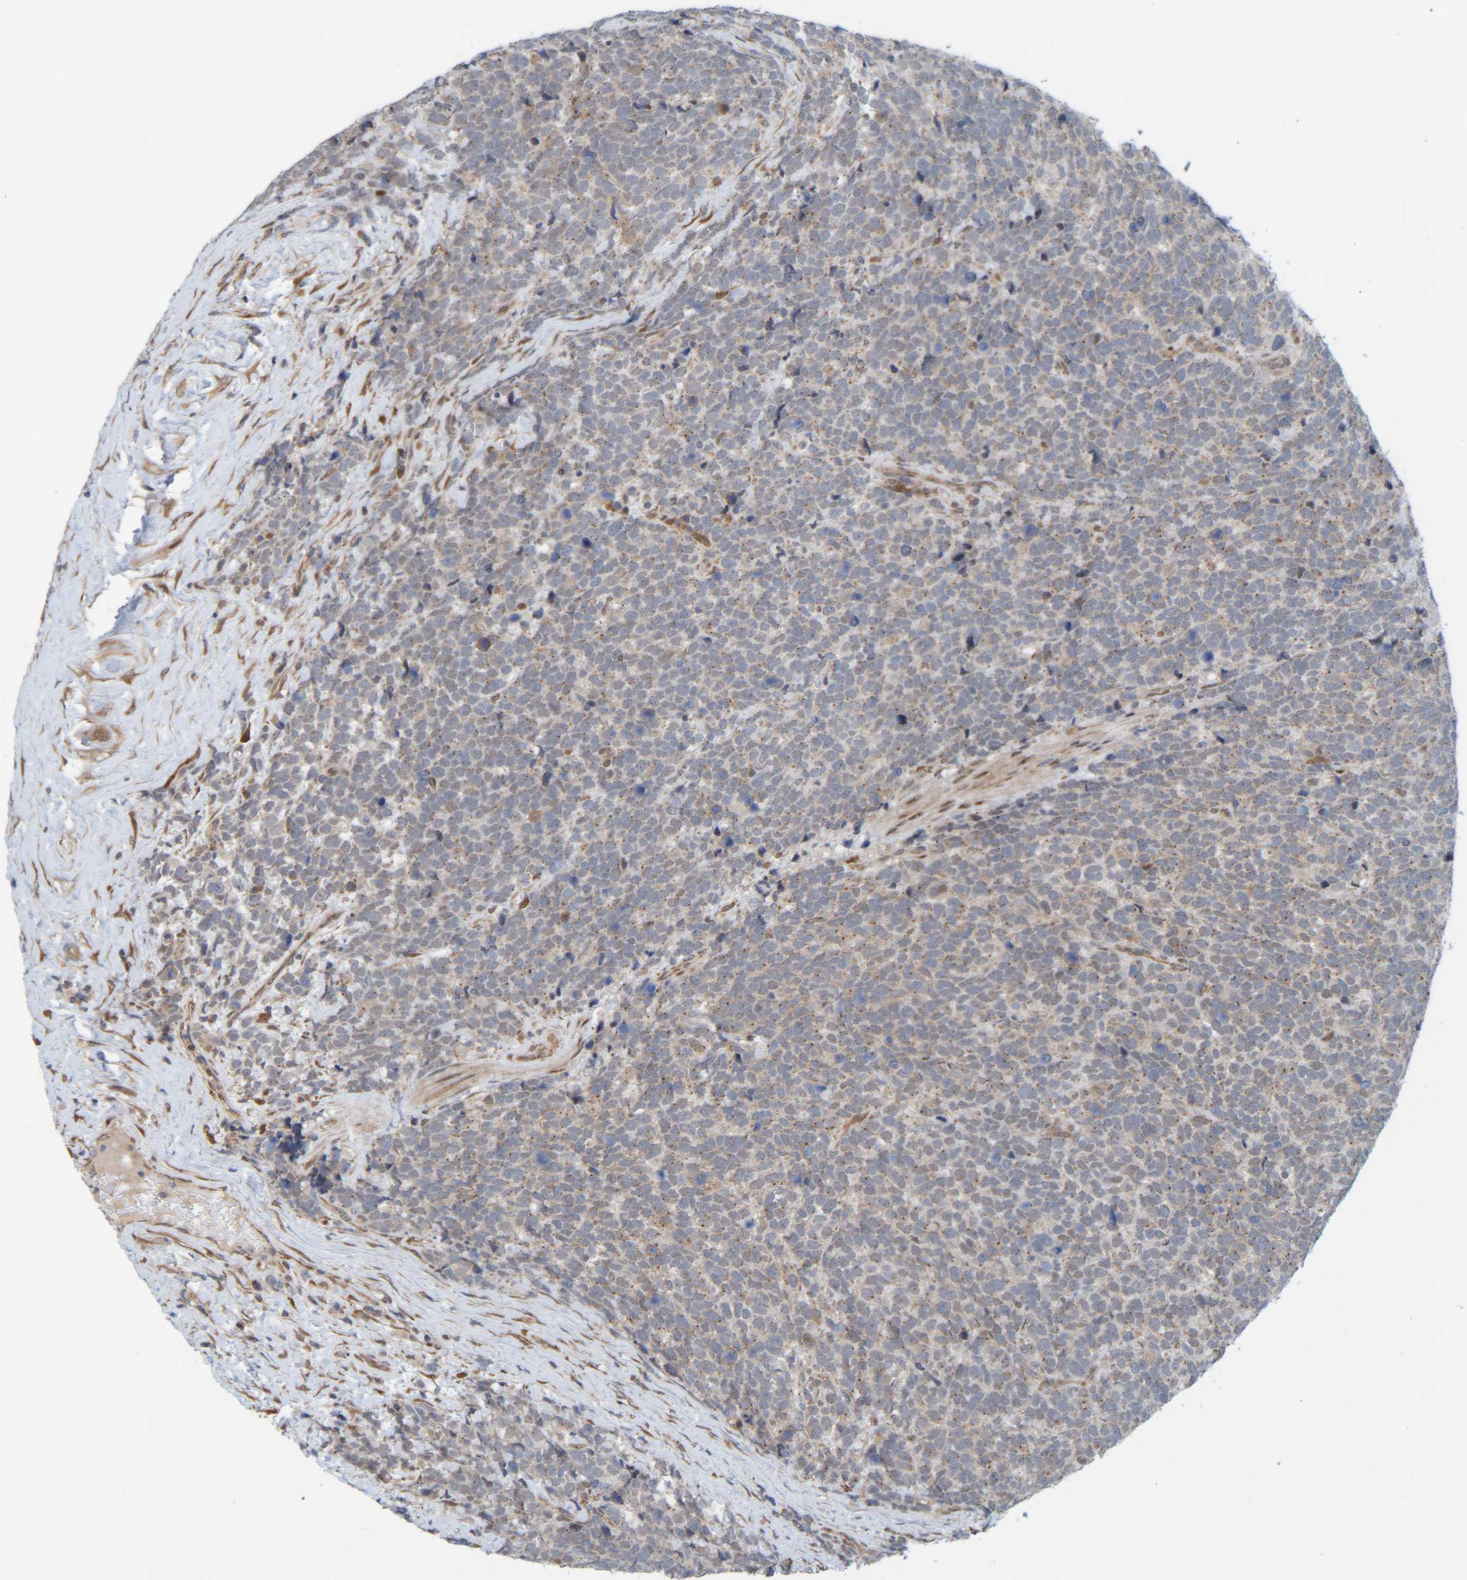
{"staining": {"intensity": "weak", "quantity": "<25%", "location": "cytoplasmic/membranous"}, "tissue": "urothelial cancer", "cell_type": "Tumor cells", "image_type": "cancer", "snomed": [{"axis": "morphology", "description": "Urothelial carcinoma, High grade"}, {"axis": "topography", "description": "Urinary bladder"}], "caption": "High power microscopy photomicrograph of an immunohistochemistry image of high-grade urothelial carcinoma, revealing no significant expression in tumor cells.", "gene": "CCDC57", "patient": {"sex": "female", "age": 82}}